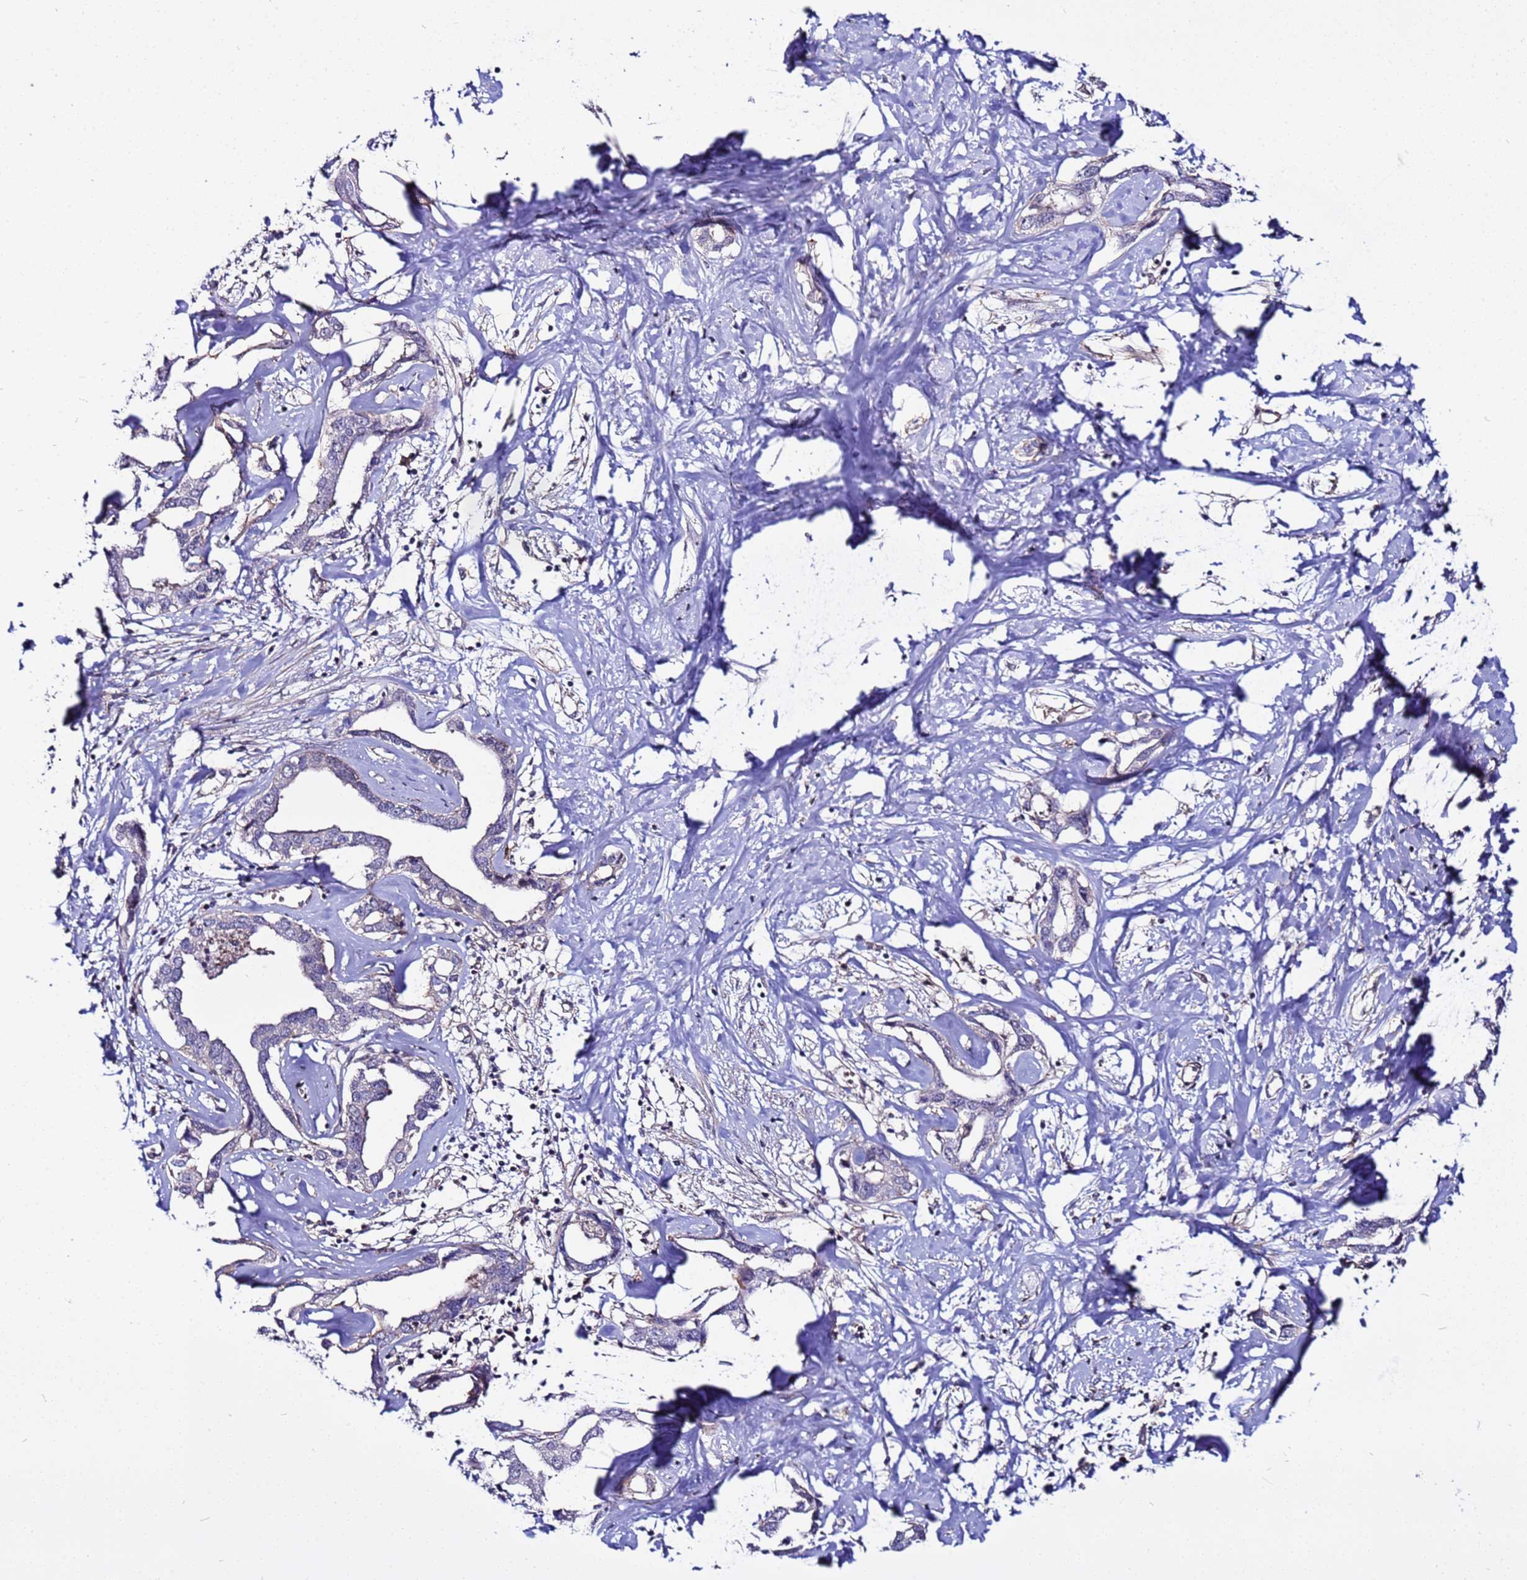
{"staining": {"intensity": "weak", "quantity": "<25%", "location": "cytoplasmic/membranous"}, "tissue": "liver cancer", "cell_type": "Tumor cells", "image_type": "cancer", "snomed": [{"axis": "morphology", "description": "Cholangiocarcinoma"}, {"axis": "topography", "description": "Liver"}], "caption": "A high-resolution photomicrograph shows immunohistochemistry (IHC) staining of liver cancer, which exhibits no significant expression in tumor cells. (Brightfield microscopy of DAB immunohistochemistry at high magnification).", "gene": "STK38", "patient": {"sex": "male", "age": 59}}